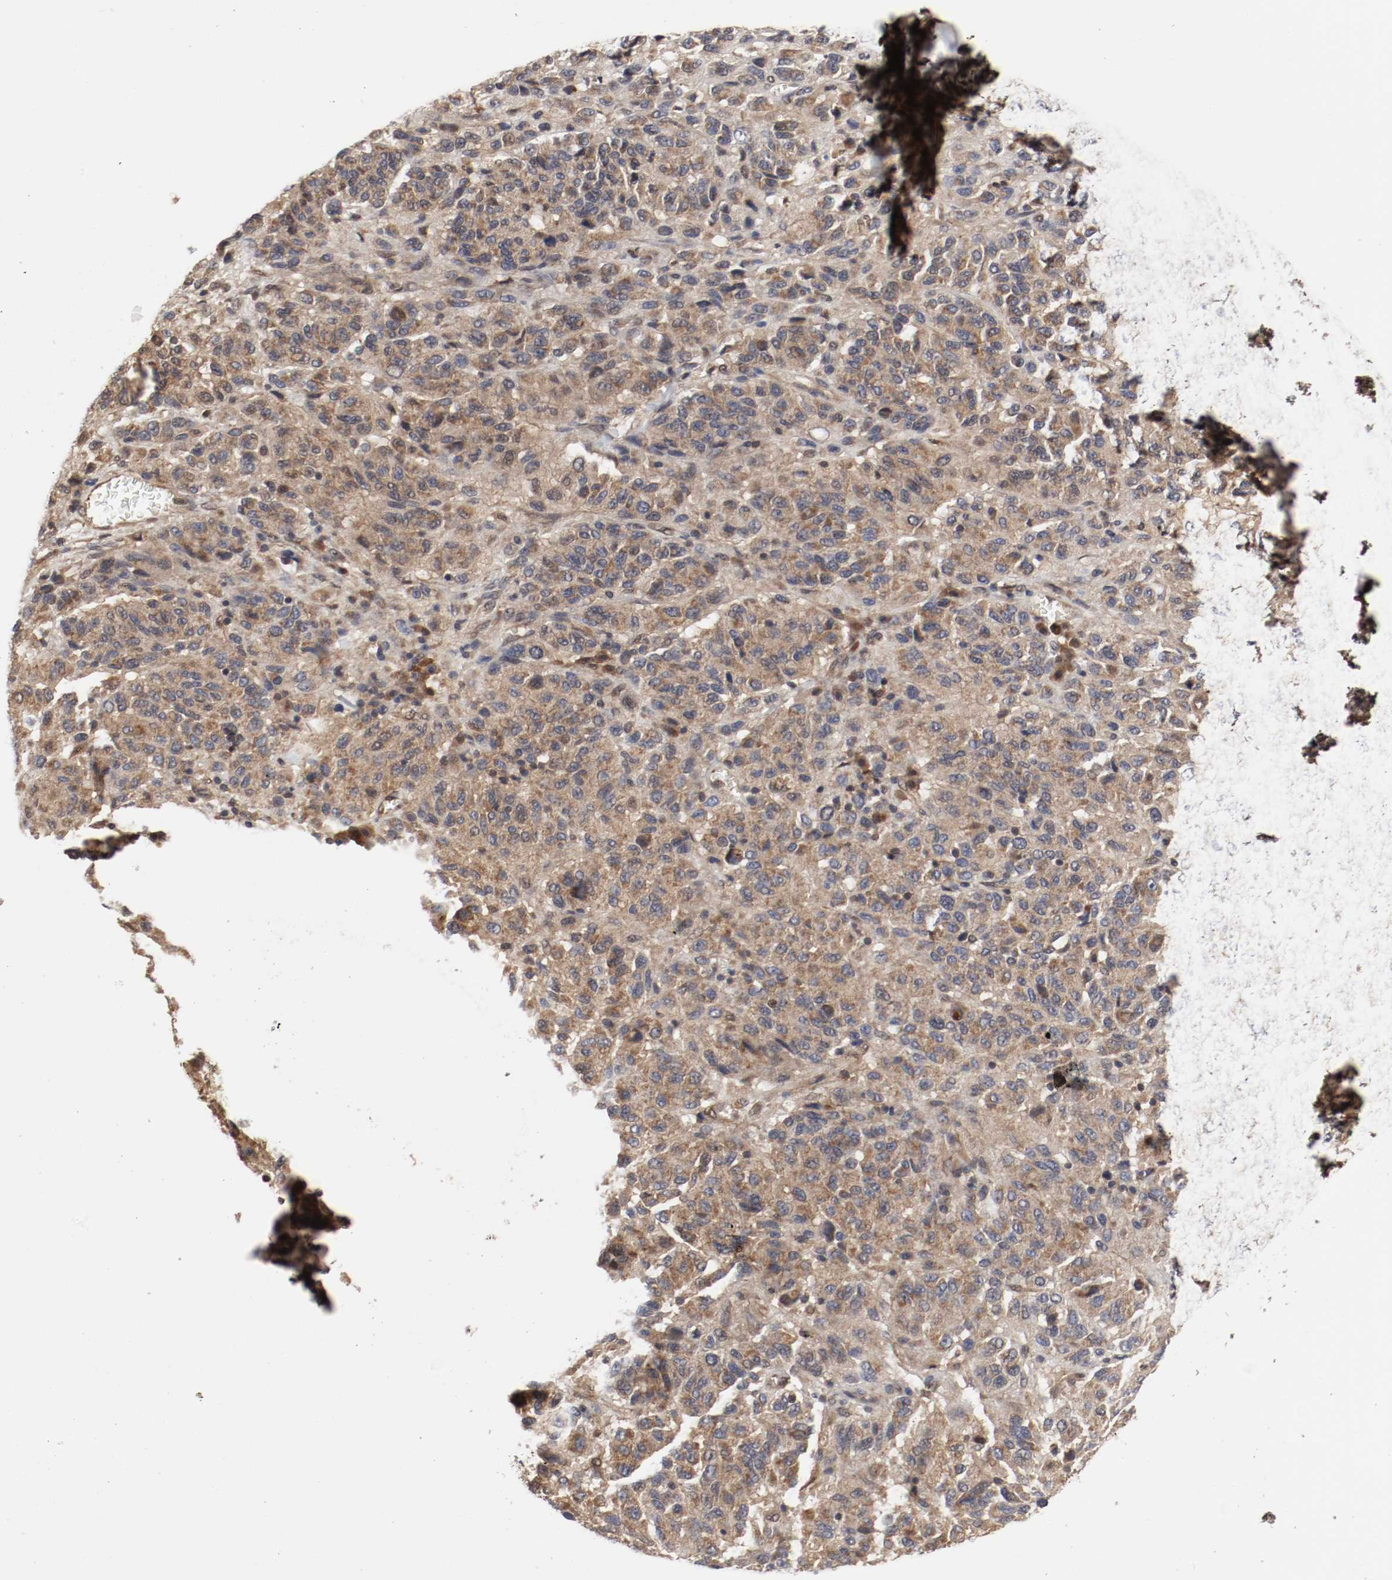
{"staining": {"intensity": "moderate", "quantity": ">75%", "location": "cytoplasmic/membranous"}, "tissue": "melanoma", "cell_type": "Tumor cells", "image_type": "cancer", "snomed": [{"axis": "morphology", "description": "Malignant melanoma, Metastatic site"}, {"axis": "topography", "description": "Lung"}], "caption": "Melanoma stained for a protein (brown) reveals moderate cytoplasmic/membranous positive staining in about >75% of tumor cells.", "gene": "AFG3L2", "patient": {"sex": "male", "age": 64}}